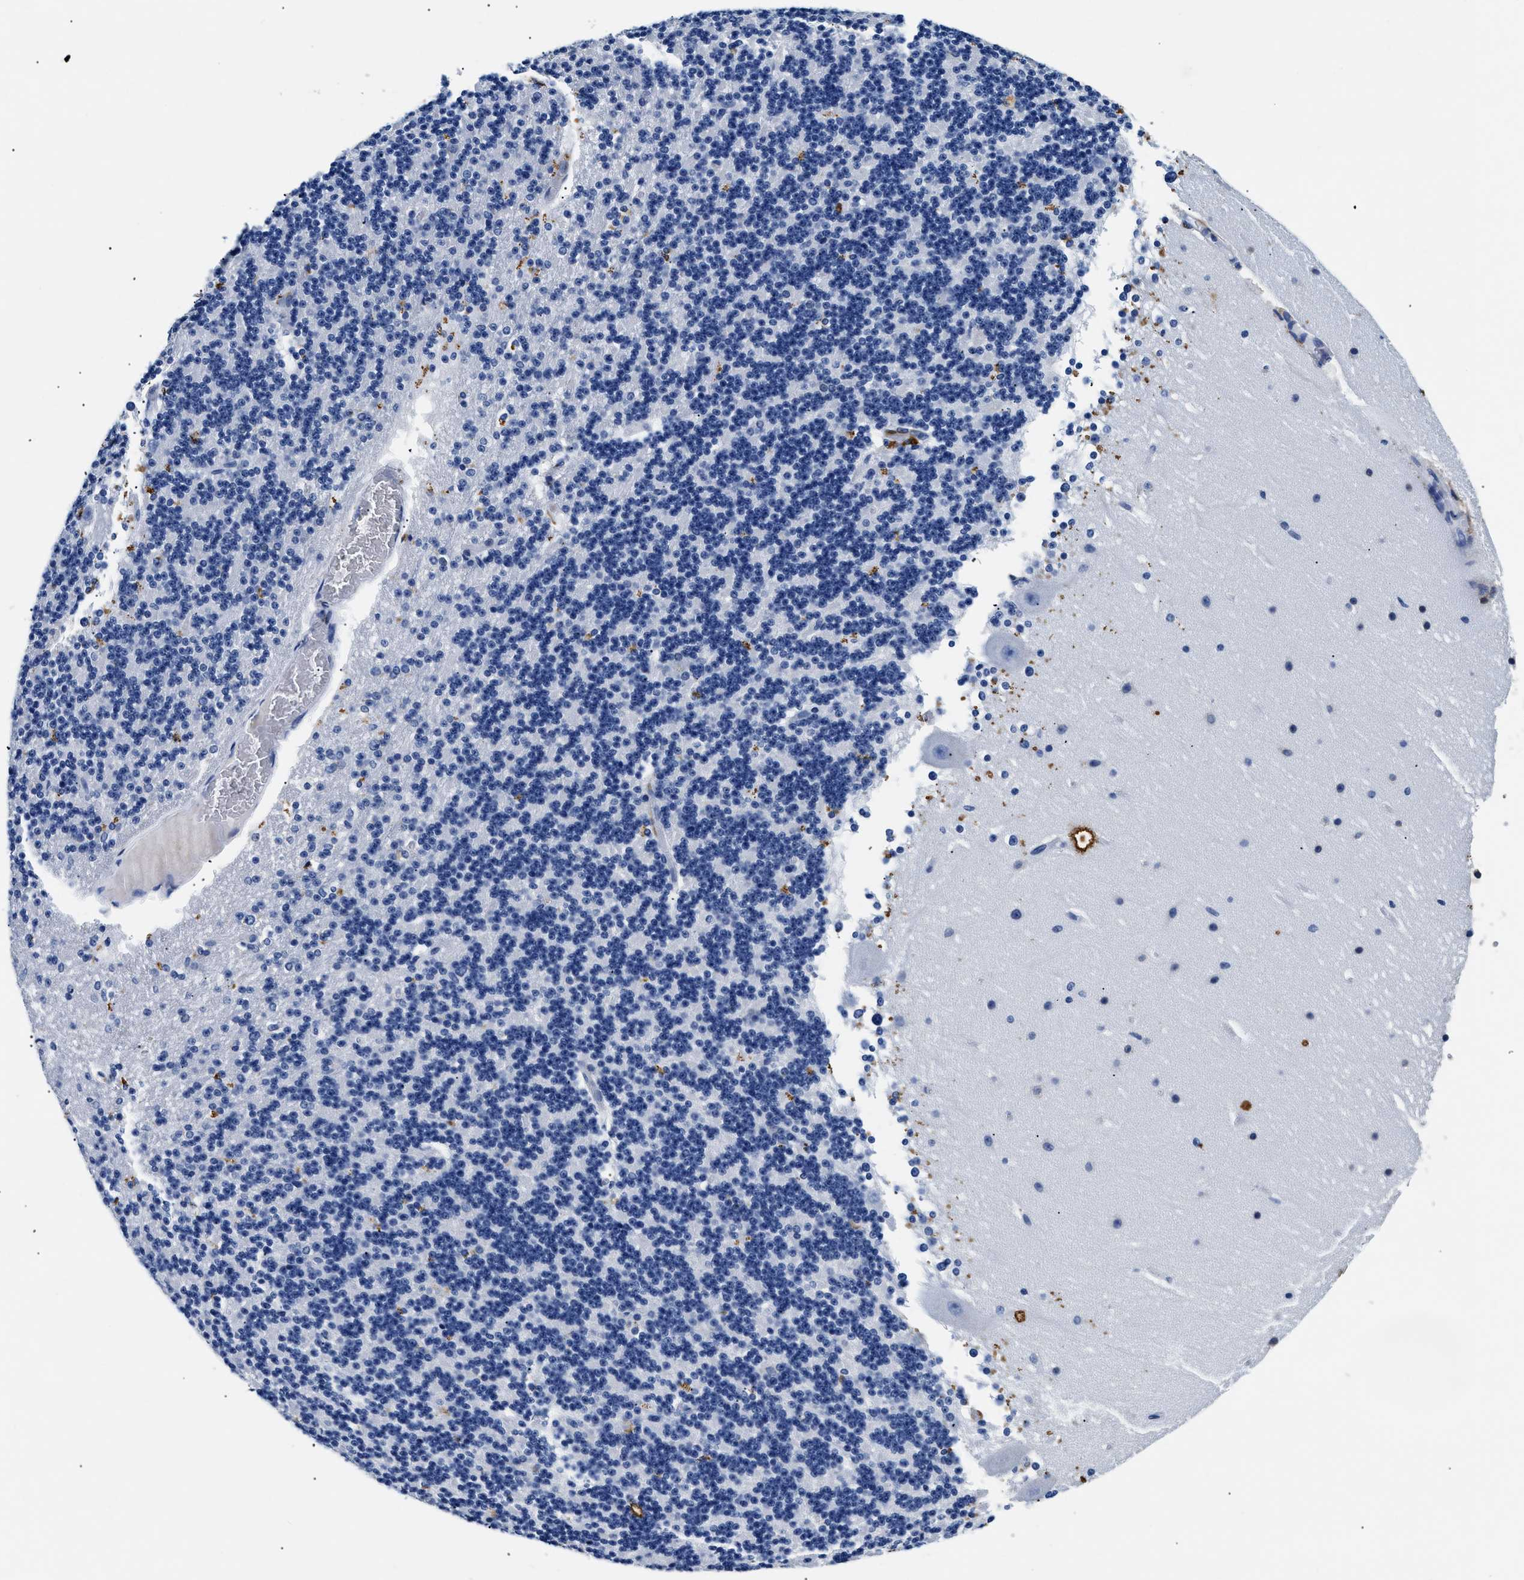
{"staining": {"intensity": "negative", "quantity": "none", "location": "none"}, "tissue": "cerebellum", "cell_type": "Cells in granular layer", "image_type": "normal", "snomed": [{"axis": "morphology", "description": "Normal tissue, NOS"}, {"axis": "topography", "description": "Cerebellum"}], "caption": "High power microscopy image of an immunohistochemistry image of benign cerebellum, revealing no significant staining in cells in granular layer.", "gene": "LAMA3", "patient": {"sex": "female", "age": 19}}